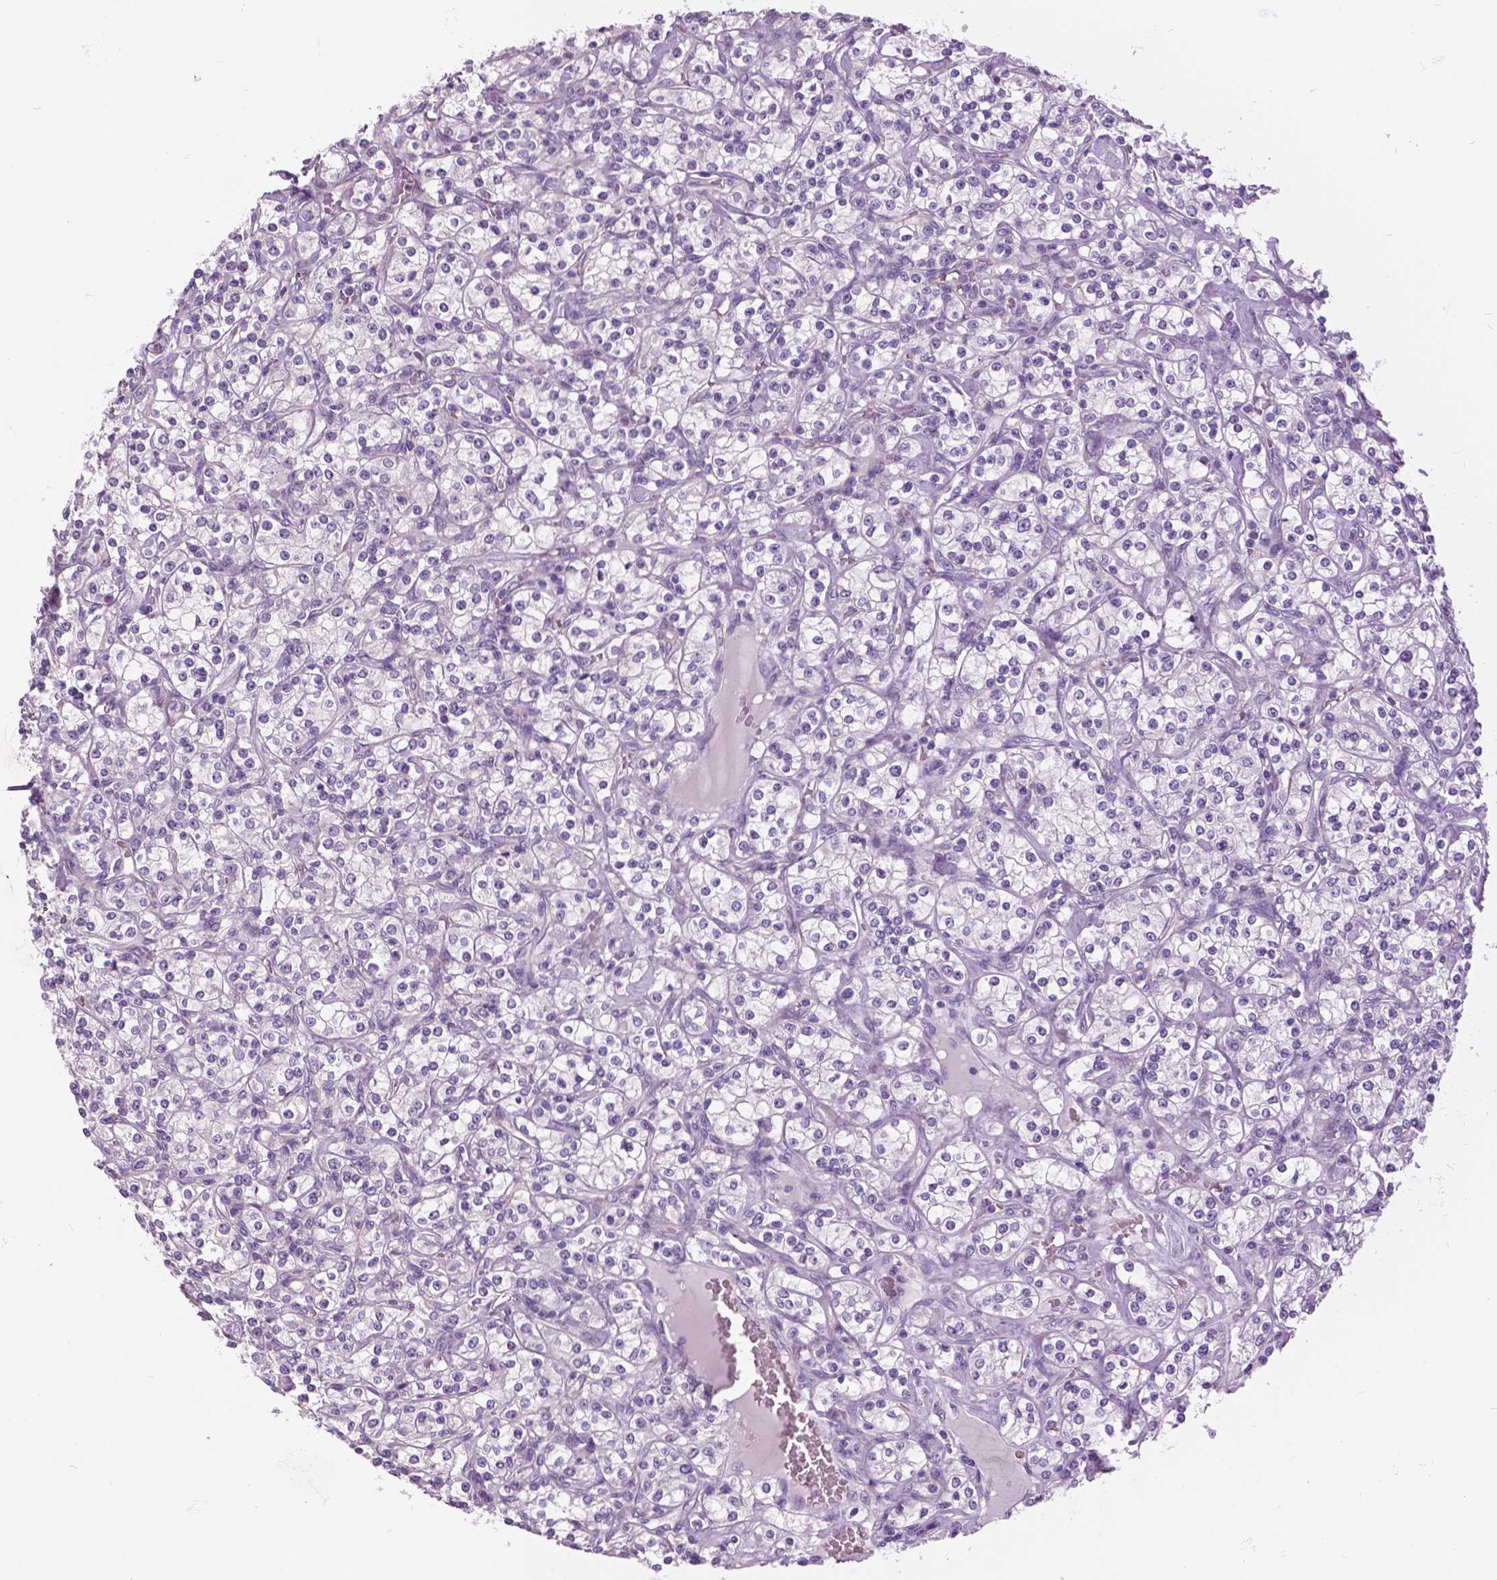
{"staining": {"intensity": "negative", "quantity": "none", "location": "none"}, "tissue": "renal cancer", "cell_type": "Tumor cells", "image_type": "cancer", "snomed": [{"axis": "morphology", "description": "Adenocarcinoma, NOS"}, {"axis": "topography", "description": "Kidney"}], "caption": "The immunohistochemistry image has no significant expression in tumor cells of adenocarcinoma (renal) tissue.", "gene": "SERPINI1", "patient": {"sex": "male", "age": 77}}